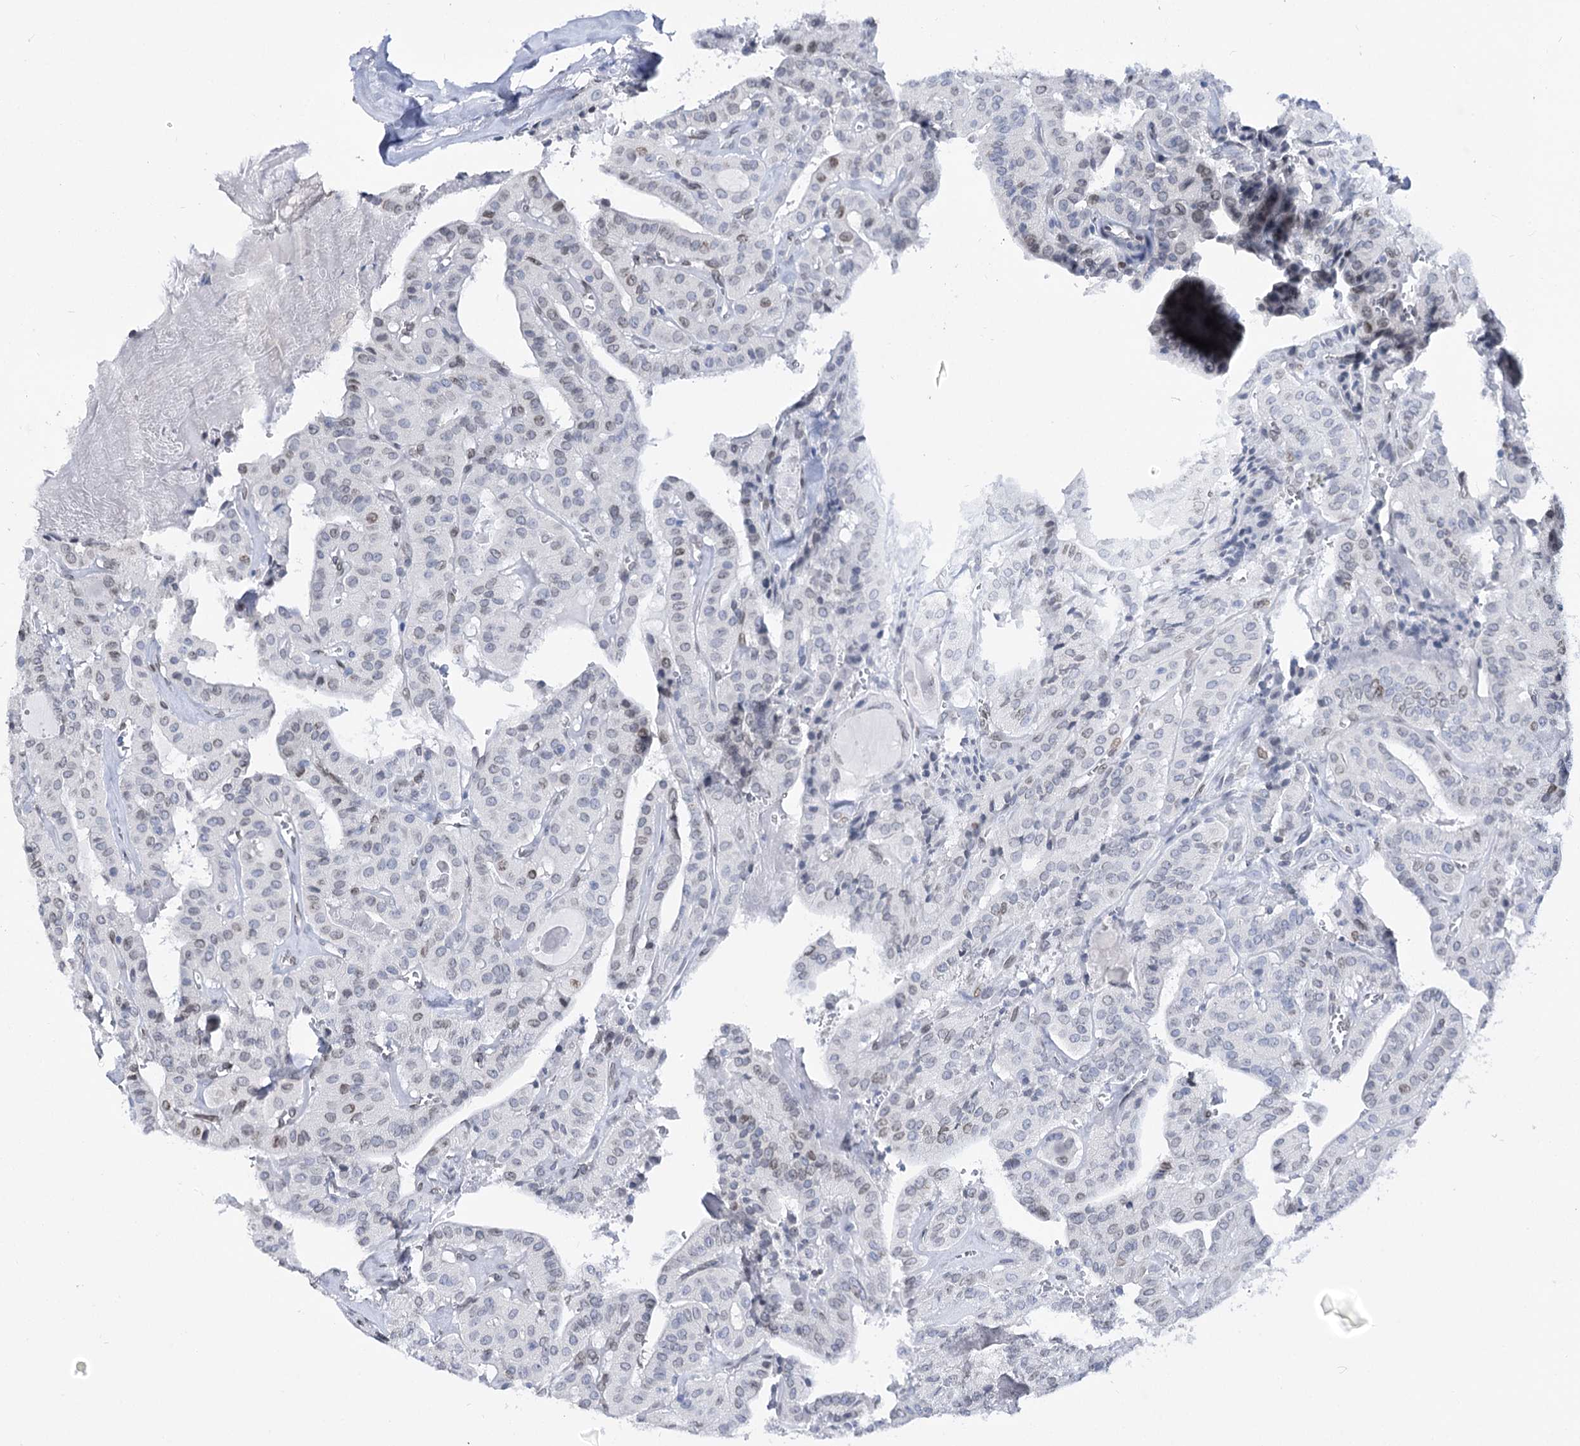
{"staining": {"intensity": "weak", "quantity": "<25%", "location": "nuclear"}, "tissue": "thyroid cancer", "cell_type": "Tumor cells", "image_type": "cancer", "snomed": [{"axis": "morphology", "description": "Papillary adenocarcinoma, NOS"}, {"axis": "topography", "description": "Thyroid gland"}], "caption": "Immunohistochemistry (IHC) image of thyroid cancer (papillary adenocarcinoma) stained for a protein (brown), which reveals no staining in tumor cells.", "gene": "TMEM201", "patient": {"sex": "male", "age": 52}}